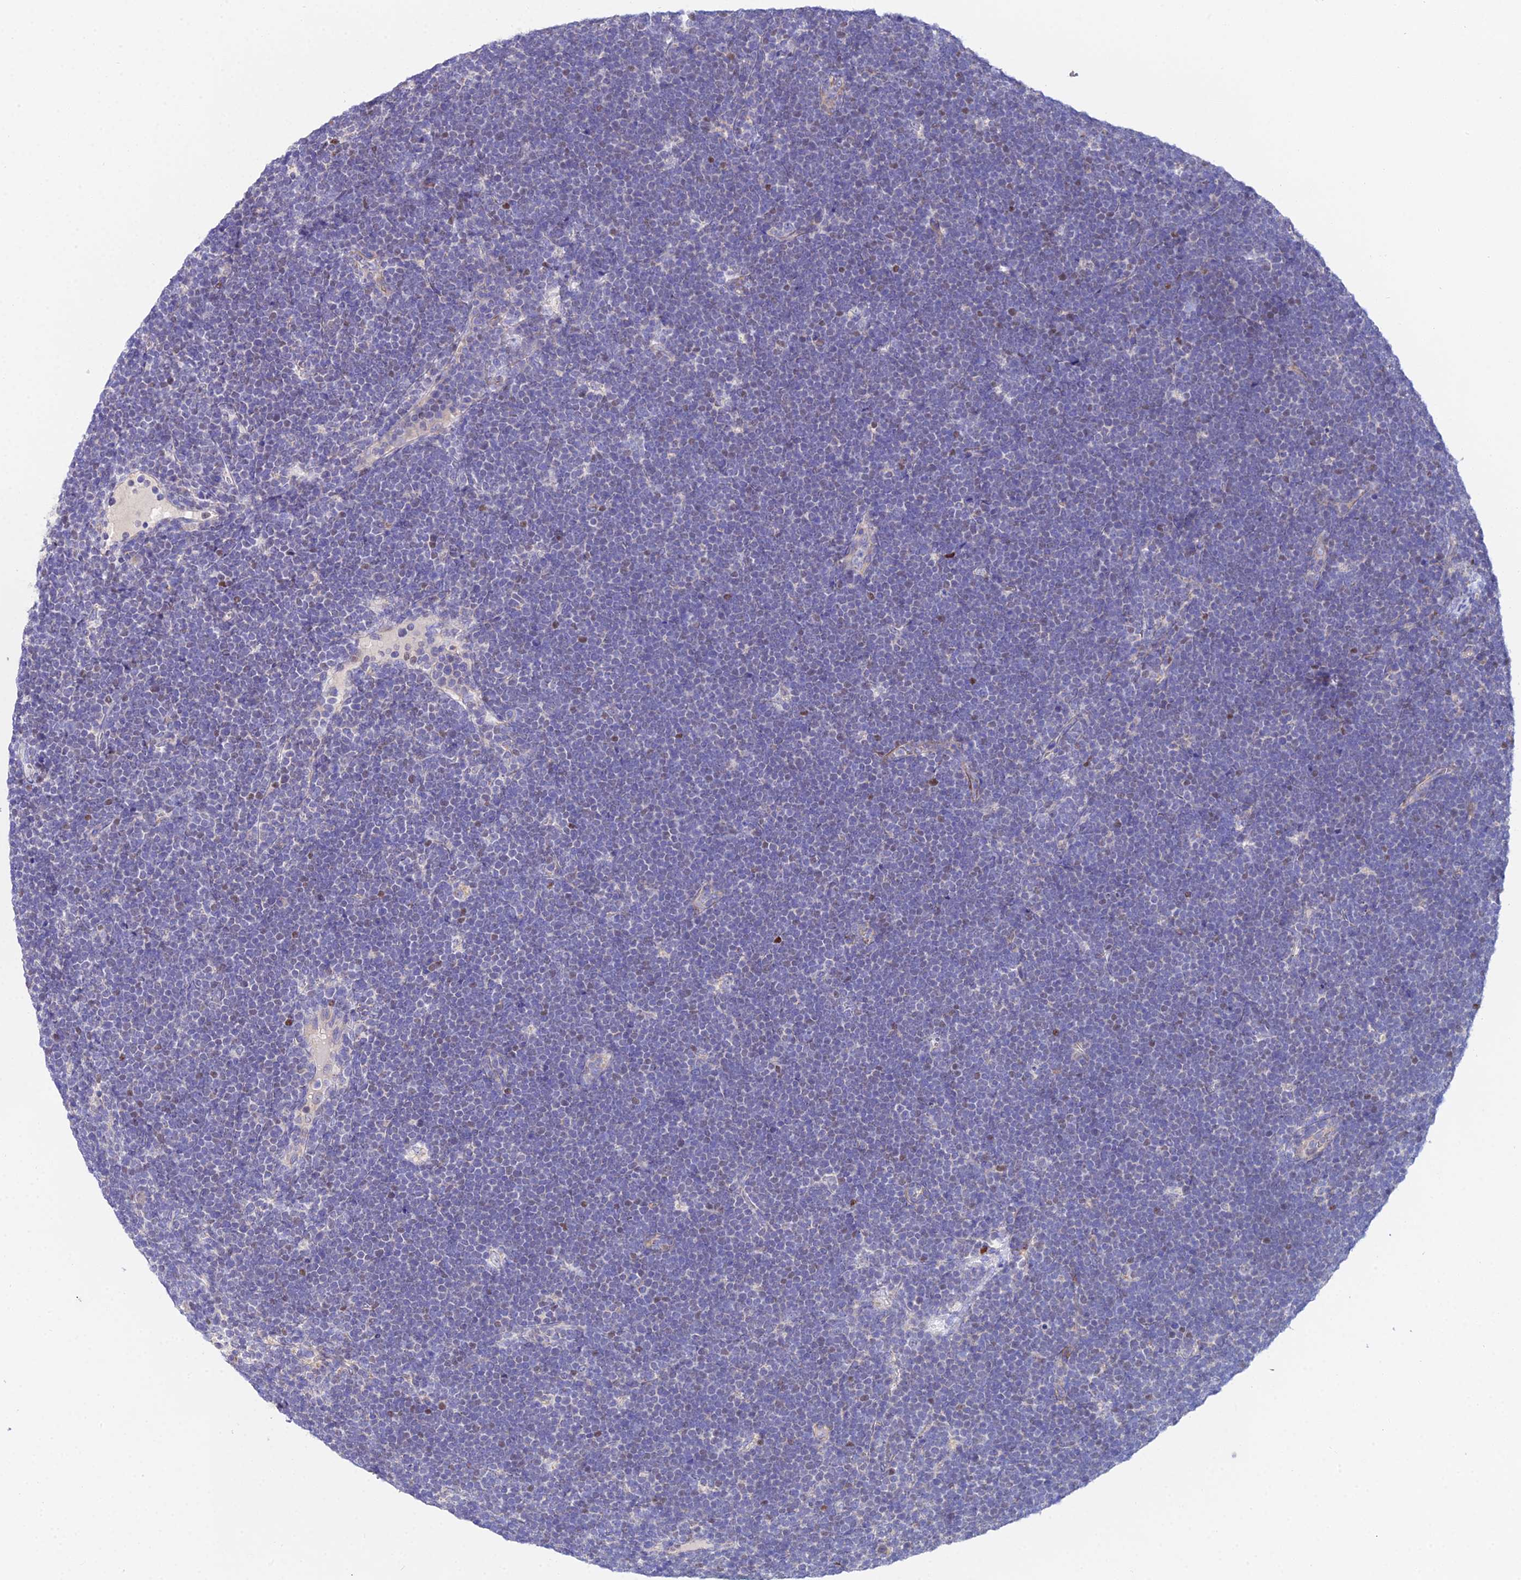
{"staining": {"intensity": "negative", "quantity": "none", "location": "none"}, "tissue": "lymphoma", "cell_type": "Tumor cells", "image_type": "cancer", "snomed": [{"axis": "morphology", "description": "Malignant lymphoma, non-Hodgkin's type, High grade"}, {"axis": "topography", "description": "Lymph node"}], "caption": "Tumor cells are negative for protein expression in human lymphoma. (DAB (3,3'-diaminobenzidine) immunohistochemistry (IHC), high magnification).", "gene": "PPP2R2C", "patient": {"sex": "male", "age": 13}}